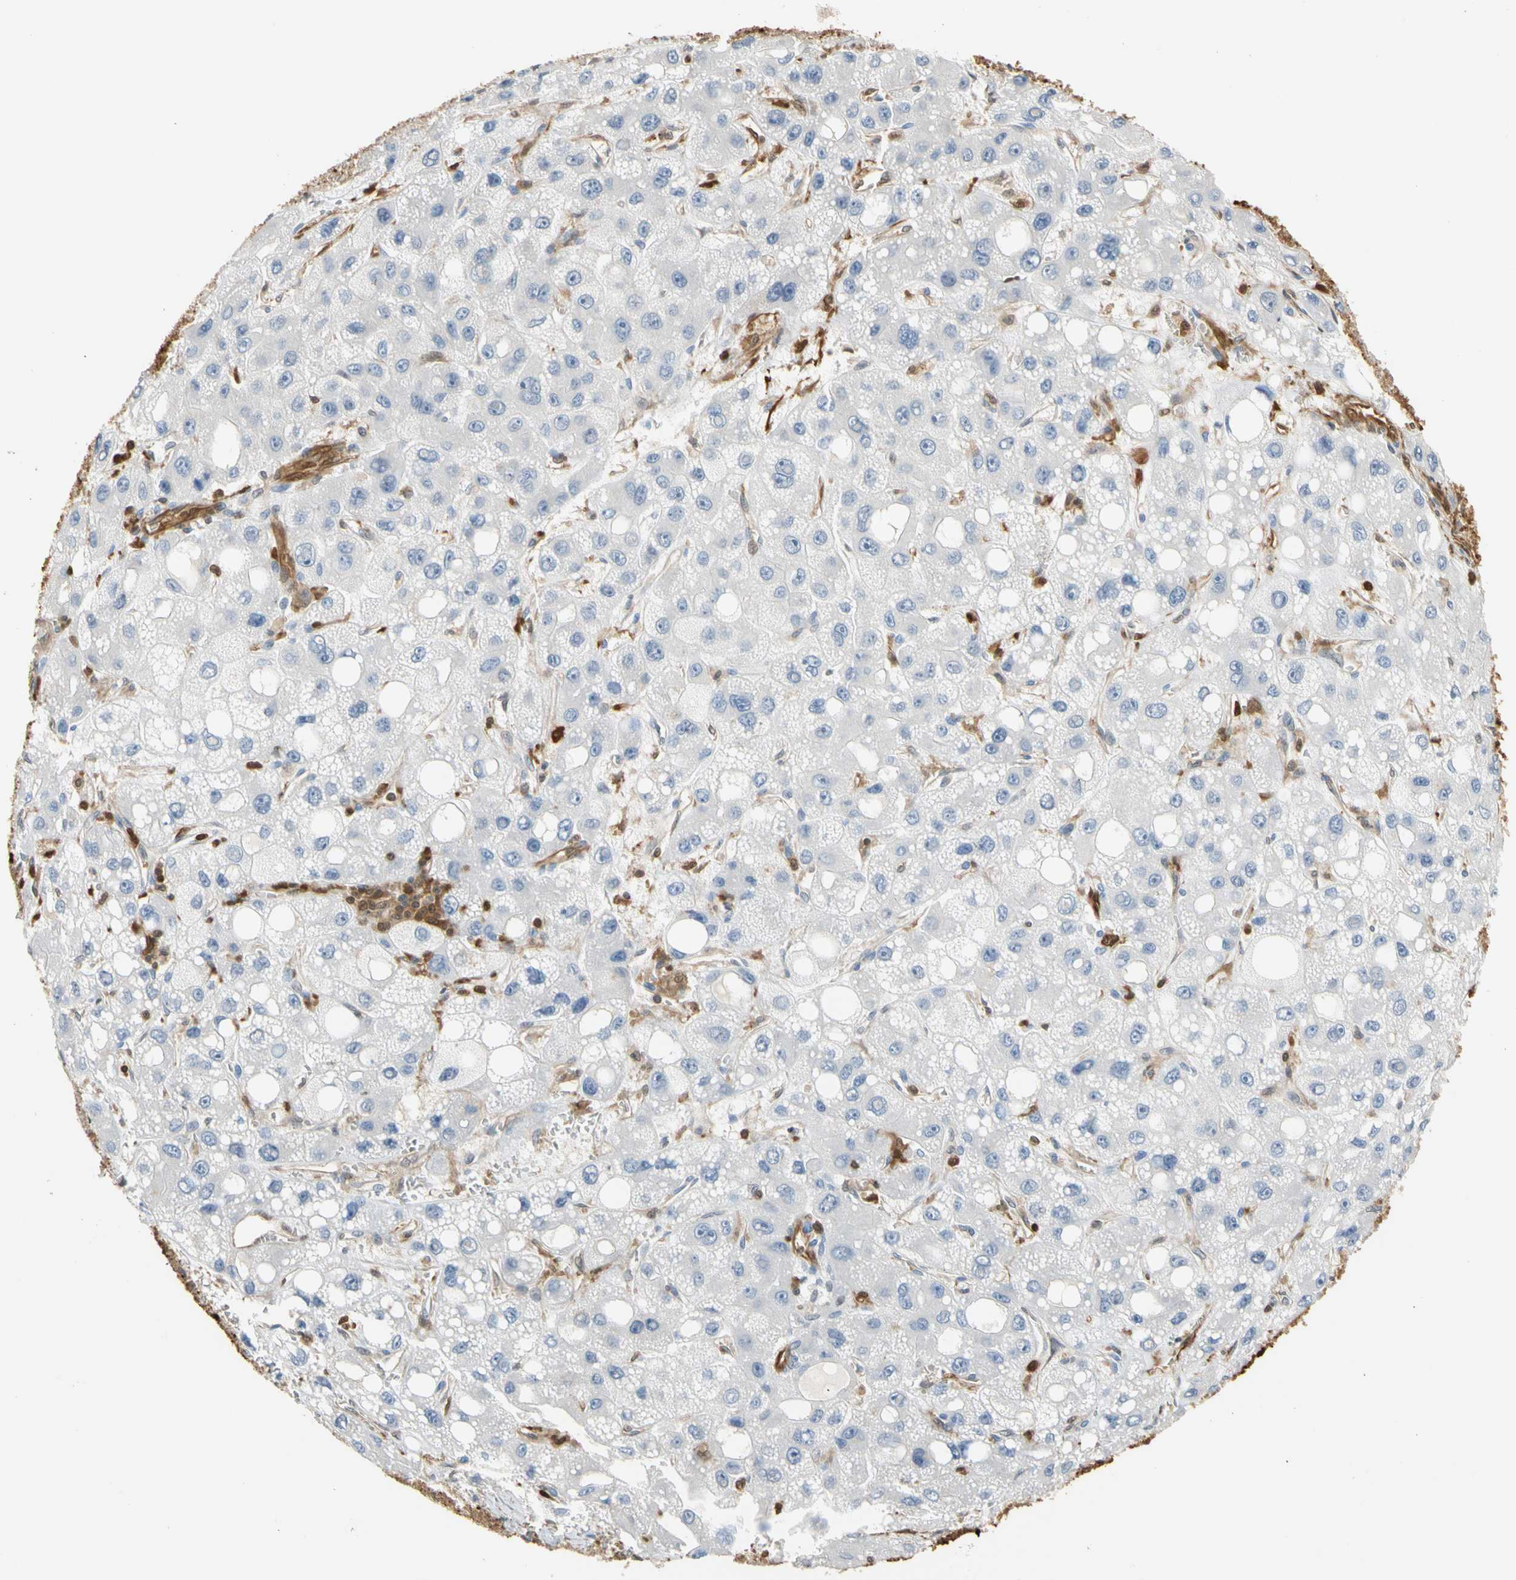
{"staining": {"intensity": "negative", "quantity": "none", "location": "none"}, "tissue": "liver cancer", "cell_type": "Tumor cells", "image_type": "cancer", "snomed": [{"axis": "morphology", "description": "Carcinoma, Hepatocellular, NOS"}, {"axis": "topography", "description": "Liver"}], "caption": "This histopathology image is of liver cancer stained with IHC to label a protein in brown with the nuclei are counter-stained blue. There is no positivity in tumor cells.", "gene": "S100A6", "patient": {"sex": "male", "age": 55}}